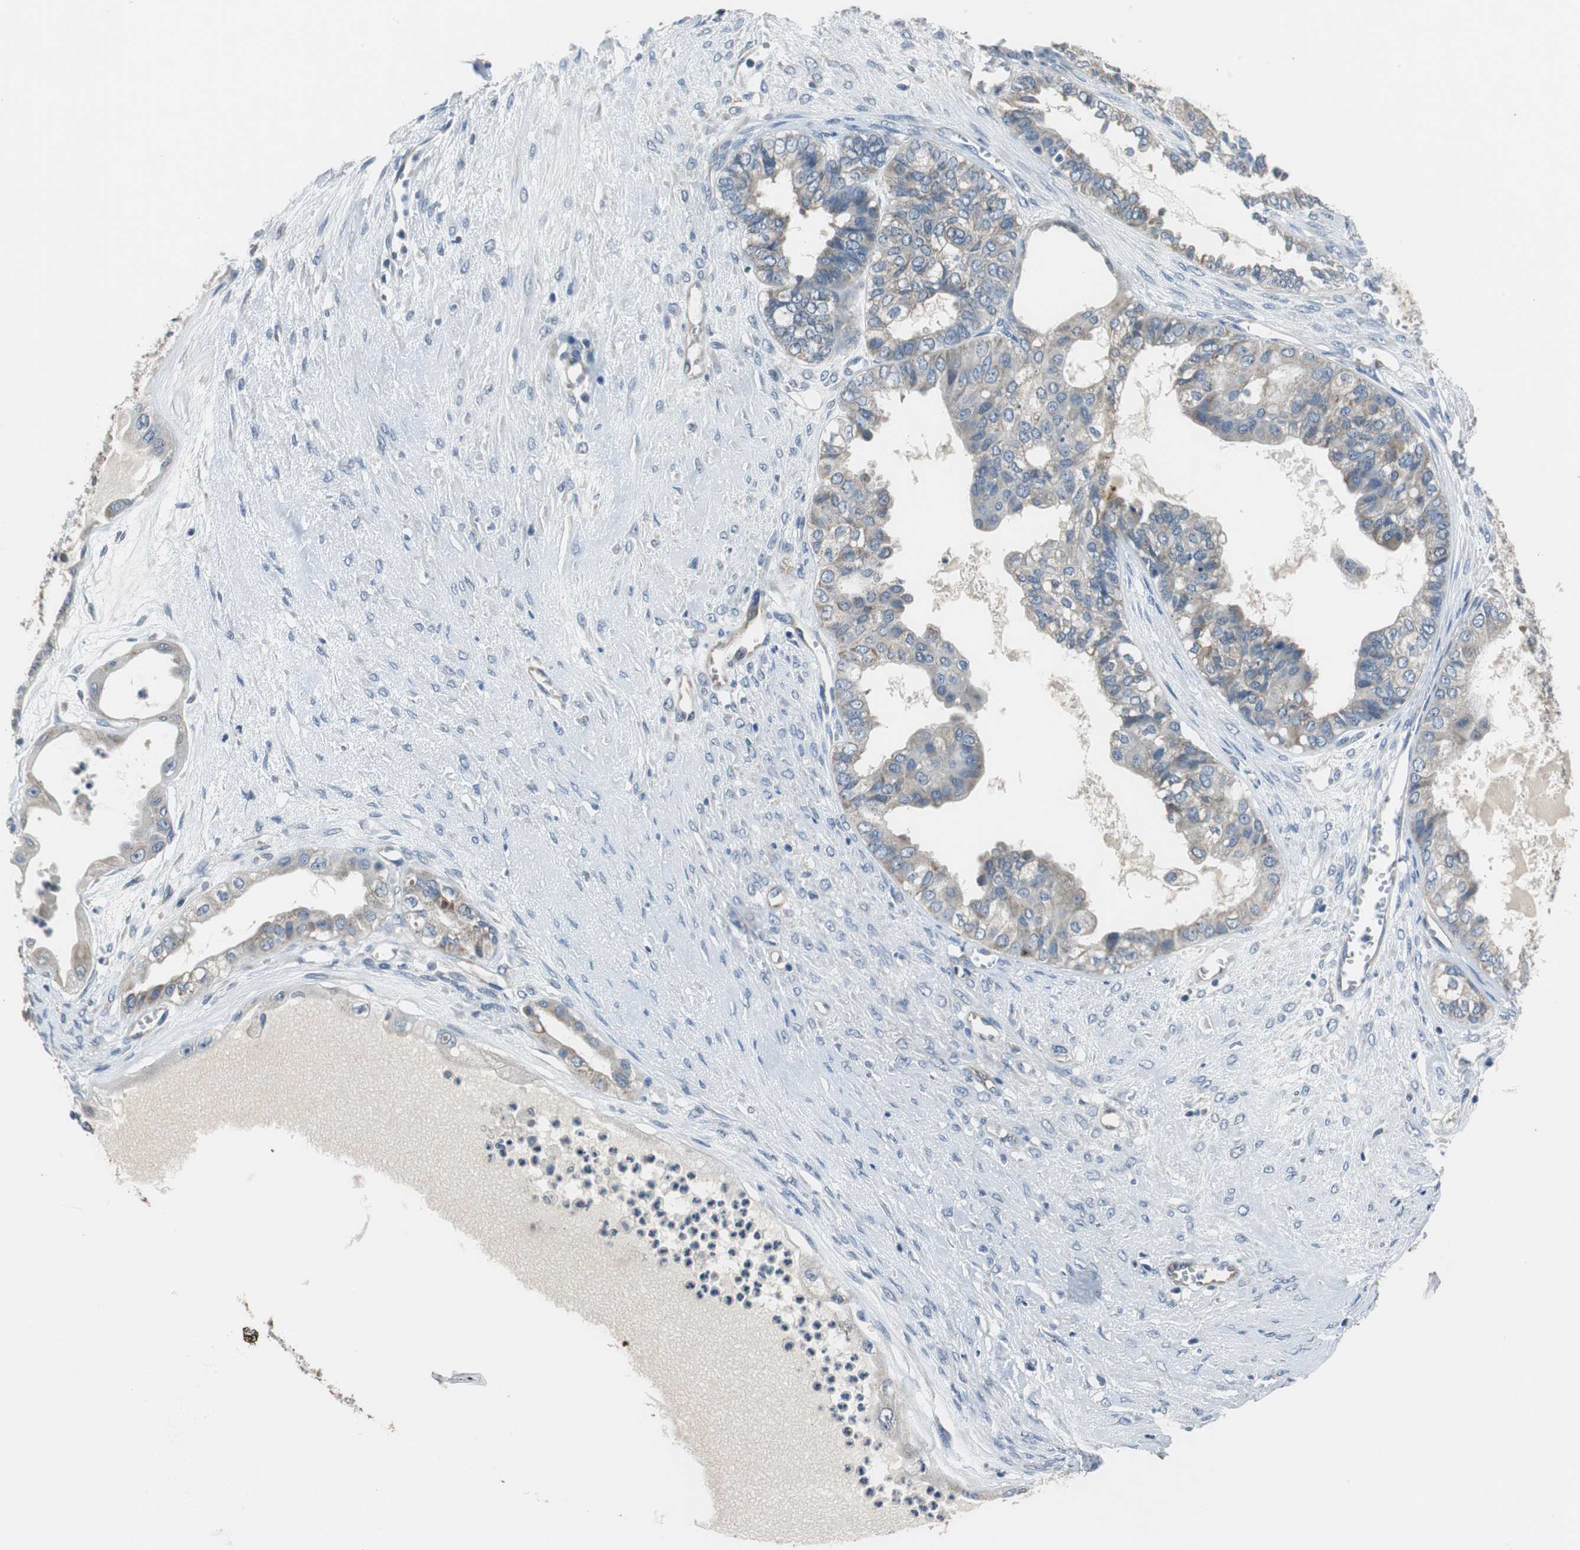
{"staining": {"intensity": "negative", "quantity": "none", "location": "none"}, "tissue": "ovarian cancer", "cell_type": "Tumor cells", "image_type": "cancer", "snomed": [{"axis": "morphology", "description": "Carcinoma, NOS"}, {"axis": "morphology", "description": "Carcinoma, endometroid"}, {"axis": "topography", "description": "Ovary"}], "caption": "The photomicrograph exhibits no staining of tumor cells in ovarian endometroid carcinoma.", "gene": "MTIF2", "patient": {"sex": "female", "age": 50}}